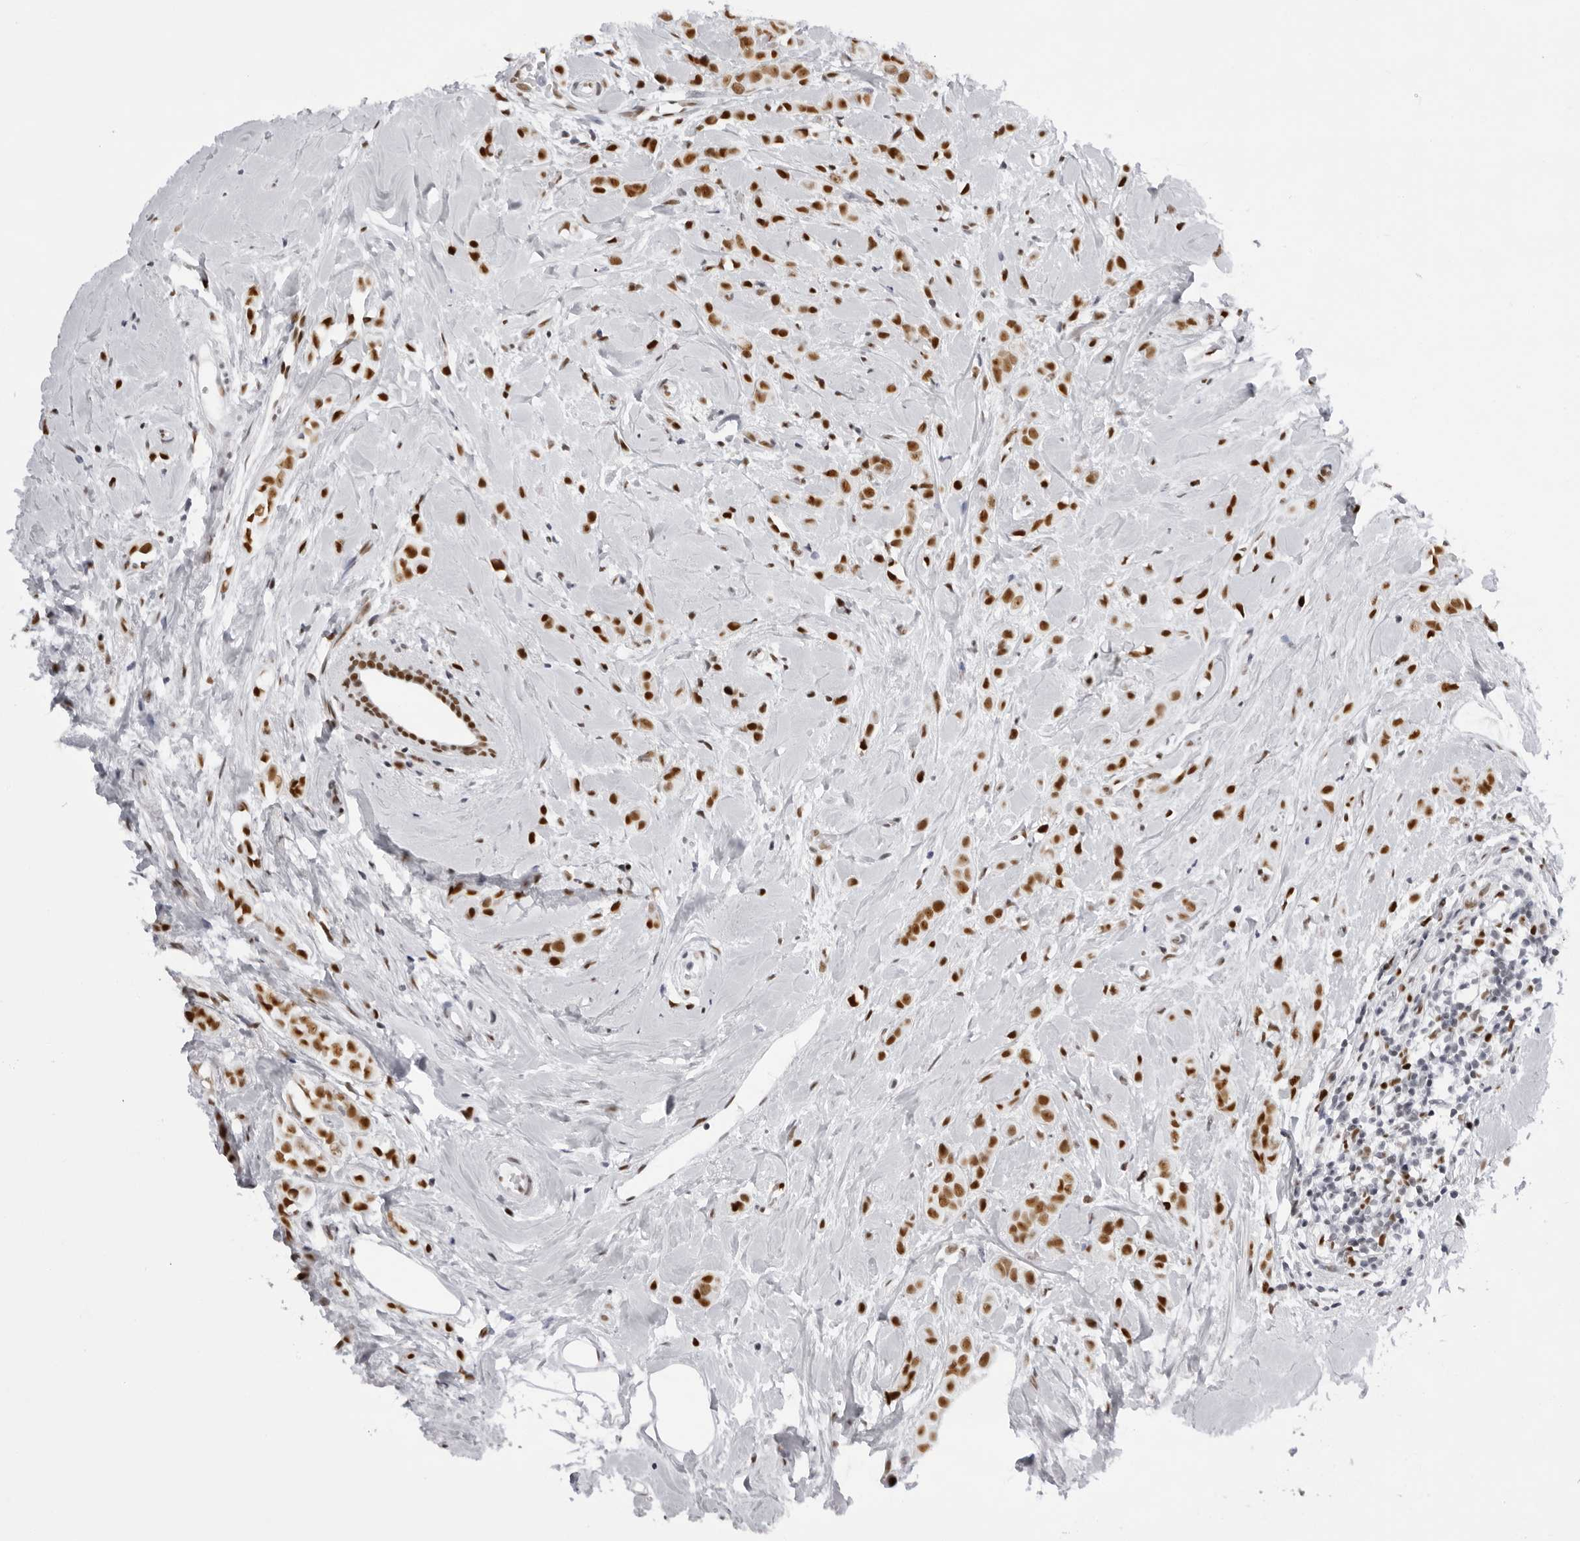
{"staining": {"intensity": "strong", "quantity": ">75%", "location": "nuclear"}, "tissue": "breast cancer", "cell_type": "Tumor cells", "image_type": "cancer", "snomed": [{"axis": "morphology", "description": "Lobular carcinoma"}, {"axis": "topography", "description": "Breast"}], "caption": "Breast lobular carcinoma was stained to show a protein in brown. There is high levels of strong nuclear expression in about >75% of tumor cells.", "gene": "IRF2BP2", "patient": {"sex": "female", "age": 47}}